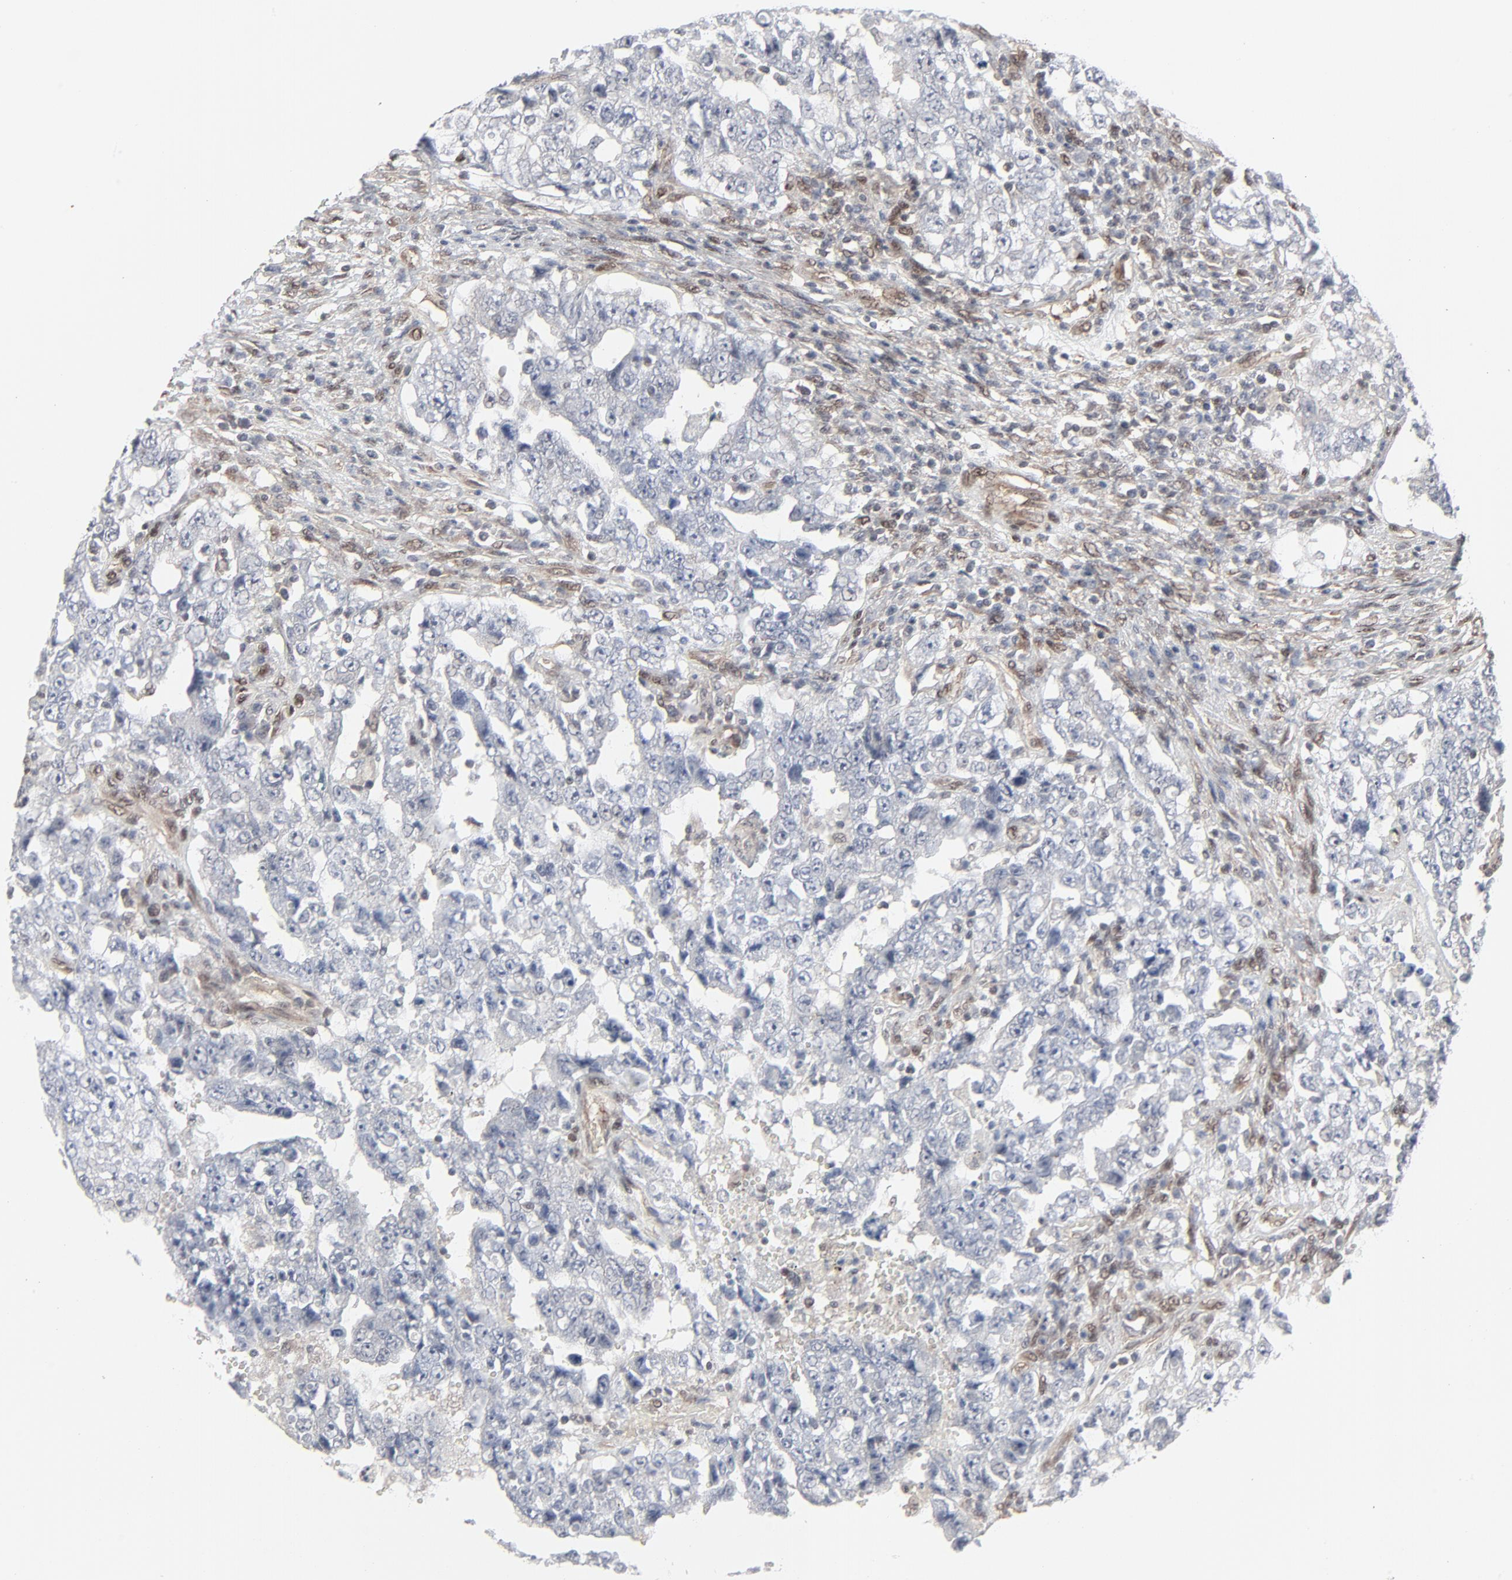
{"staining": {"intensity": "negative", "quantity": "none", "location": "none"}, "tissue": "testis cancer", "cell_type": "Tumor cells", "image_type": "cancer", "snomed": [{"axis": "morphology", "description": "Carcinoma, Embryonal, NOS"}, {"axis": "topography", "description": "Testis"}], "caption": "A high-resolution photomicrograph shows IHC staining of embryonal carcinoma (testis), which reveals no significant positivity in tumor cells. The staining was performed using DAB to visualize the protein expression in brown, while the nuclei were stained in blue with hematoxylin (Magnification: 20x).", "gene": "AKT1", "patient": {"sex": "male", "age": 26}}